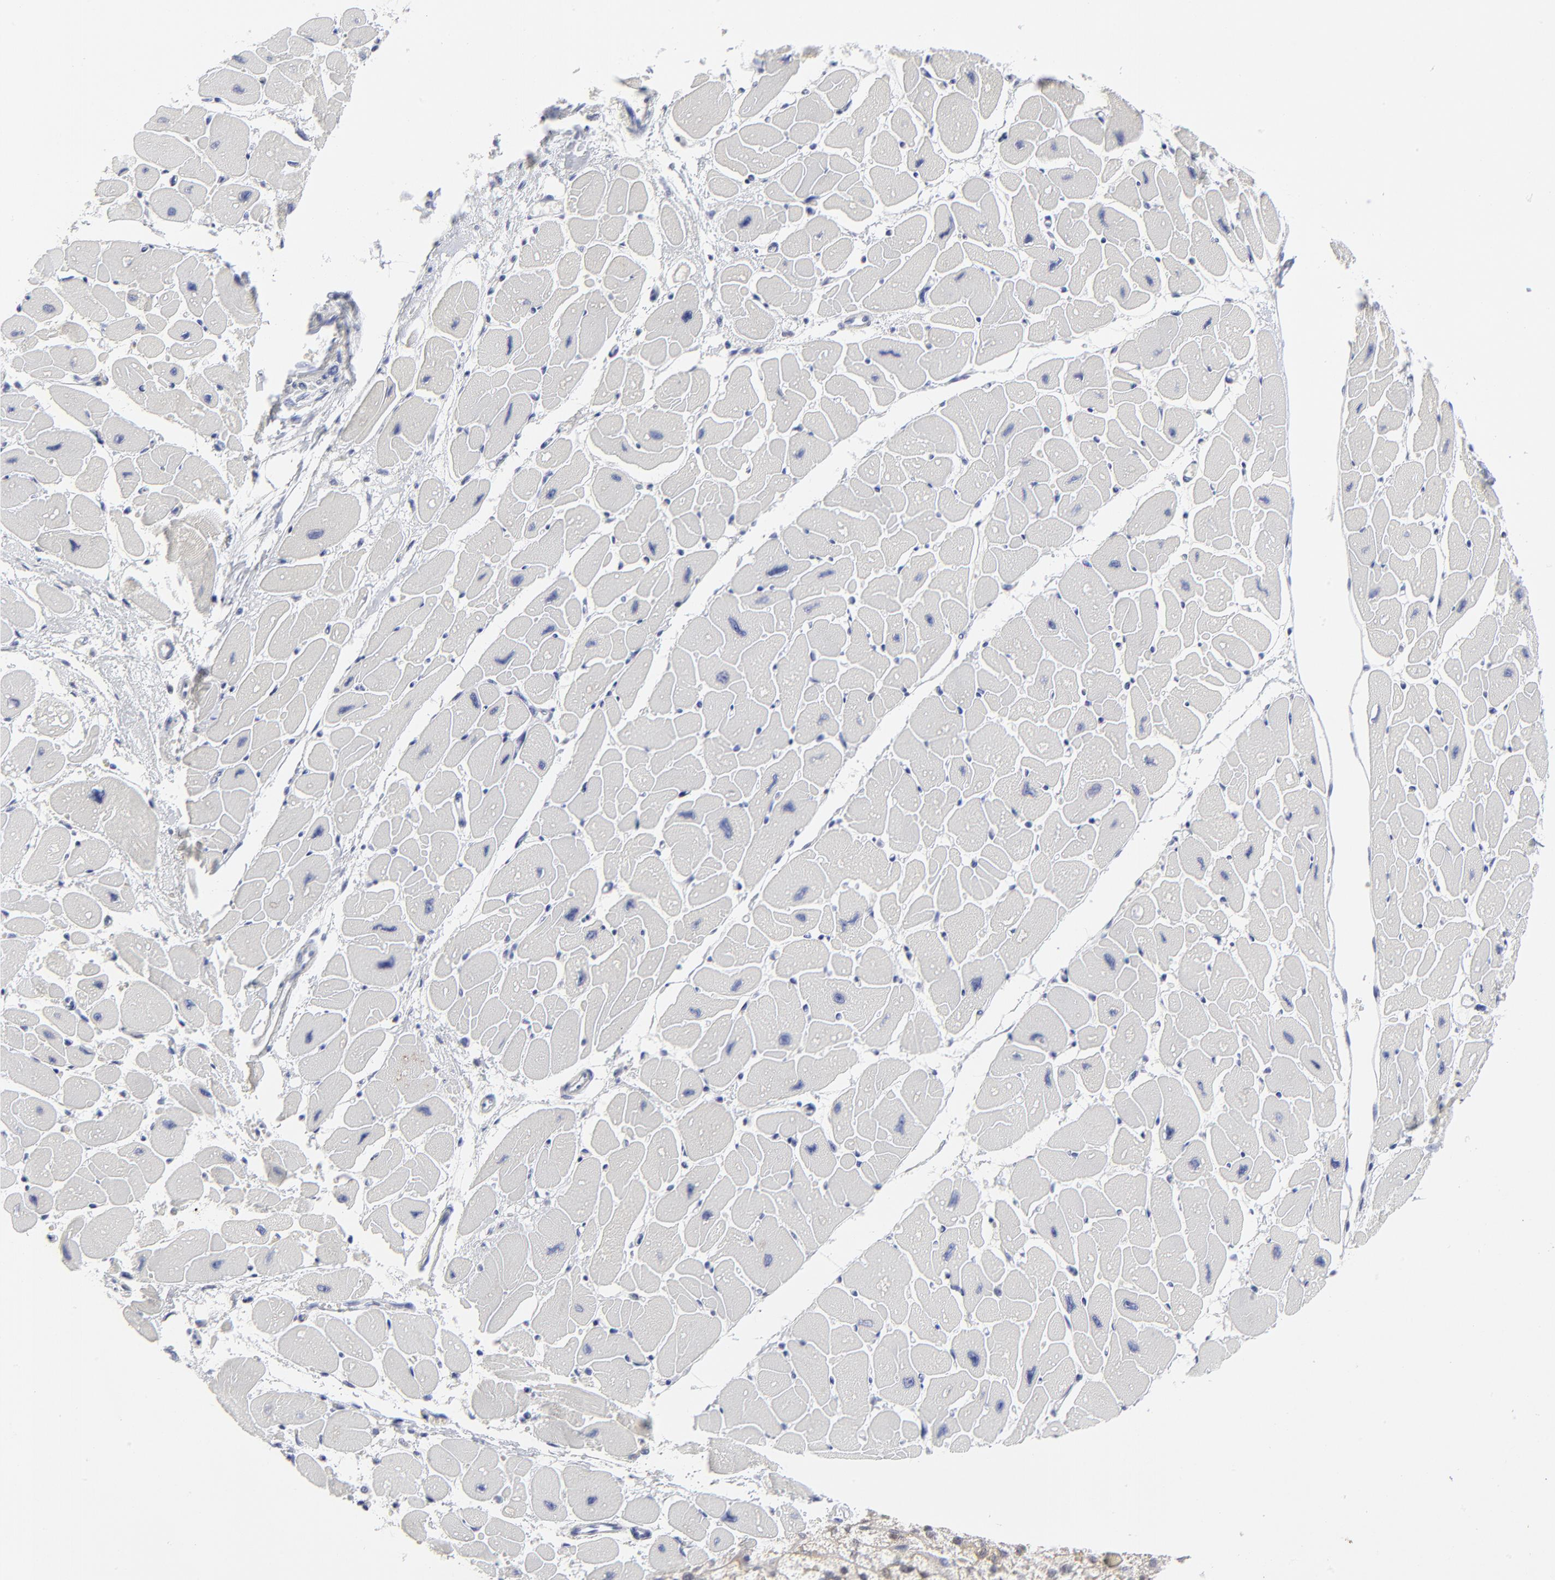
{"staining": {"intensity": "negative", "quantity": "none", "location": "none"}, "tissue": "heart muscle", "cell_type": "Cardiomyocytes", "image_type": "normal", "snomed": [{"axis": "morphology", "description": "Normal tissue, NOS"}, {"axis": "topography", "description": "Heart"}], "caption": "Cardiomyocytes show no significant protein positivity in normal heart muscle. (DAB (3,3'-diaminobenzidine) immunohistochemistry (IHC), high magnification).", "gene": "CASP3", "patient": {"sex": "female", "age": 54}}